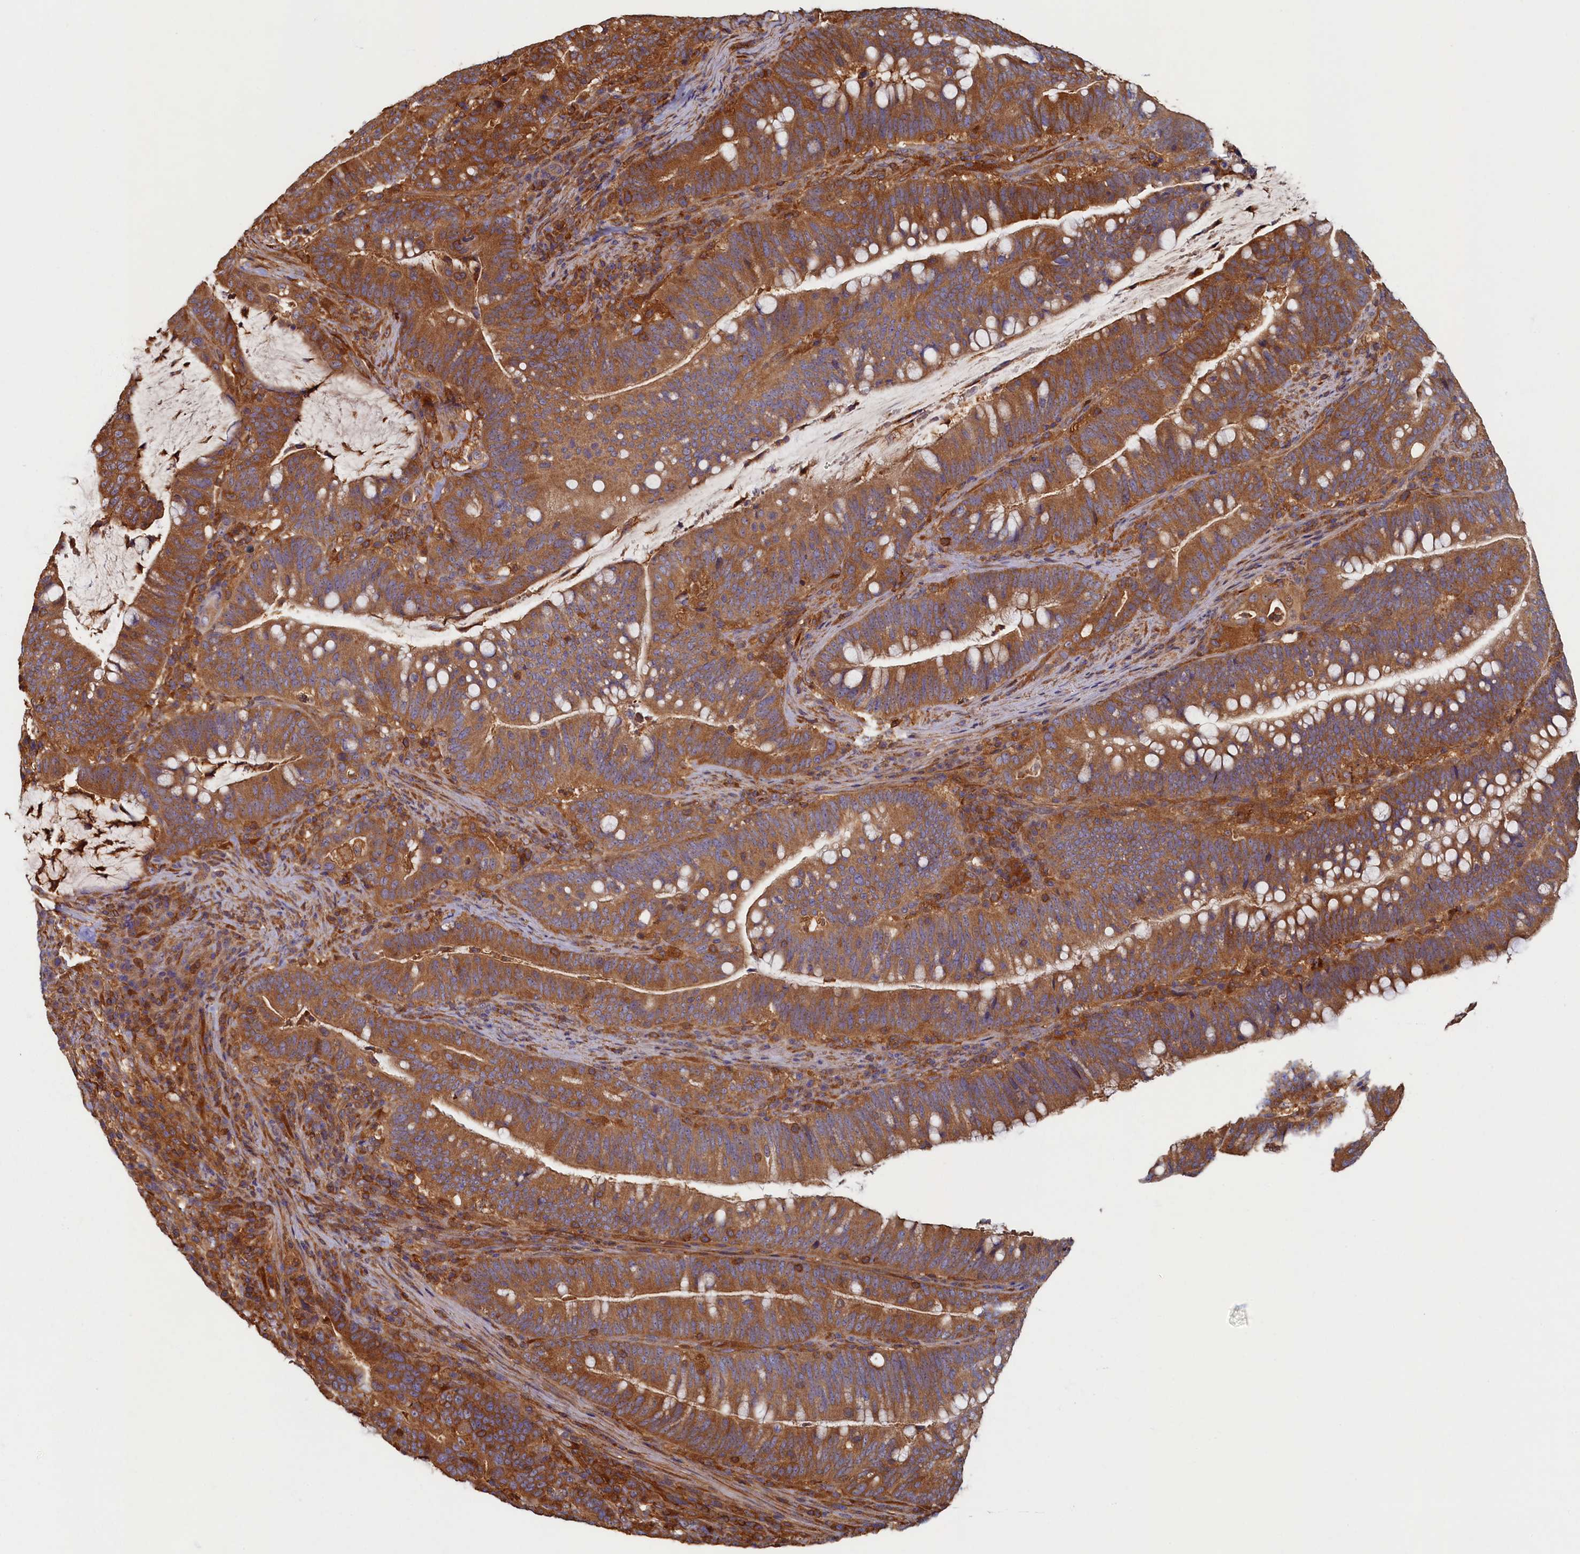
{"staining": {"intensity": "moderate", "quantity": ">75%", "location": "cytoplasmic/membranous"}, "tissue": "colorectal cancer", "cell_type": "Tumor cells", "image_type": "cancer", "snomed": [{"axis": "morphology", "description": "Adenocarcinoma, NOS"}, {"axis": "topography", "description": "Colon"}], "caption": "A brown stain shows moderate cytoplasmic/membranous expression of a protein in human adenocarcinoma (colorectal) tumor cells.", "gene": "TIMM8B", "patient": {"sex": "female", "age": 66}}